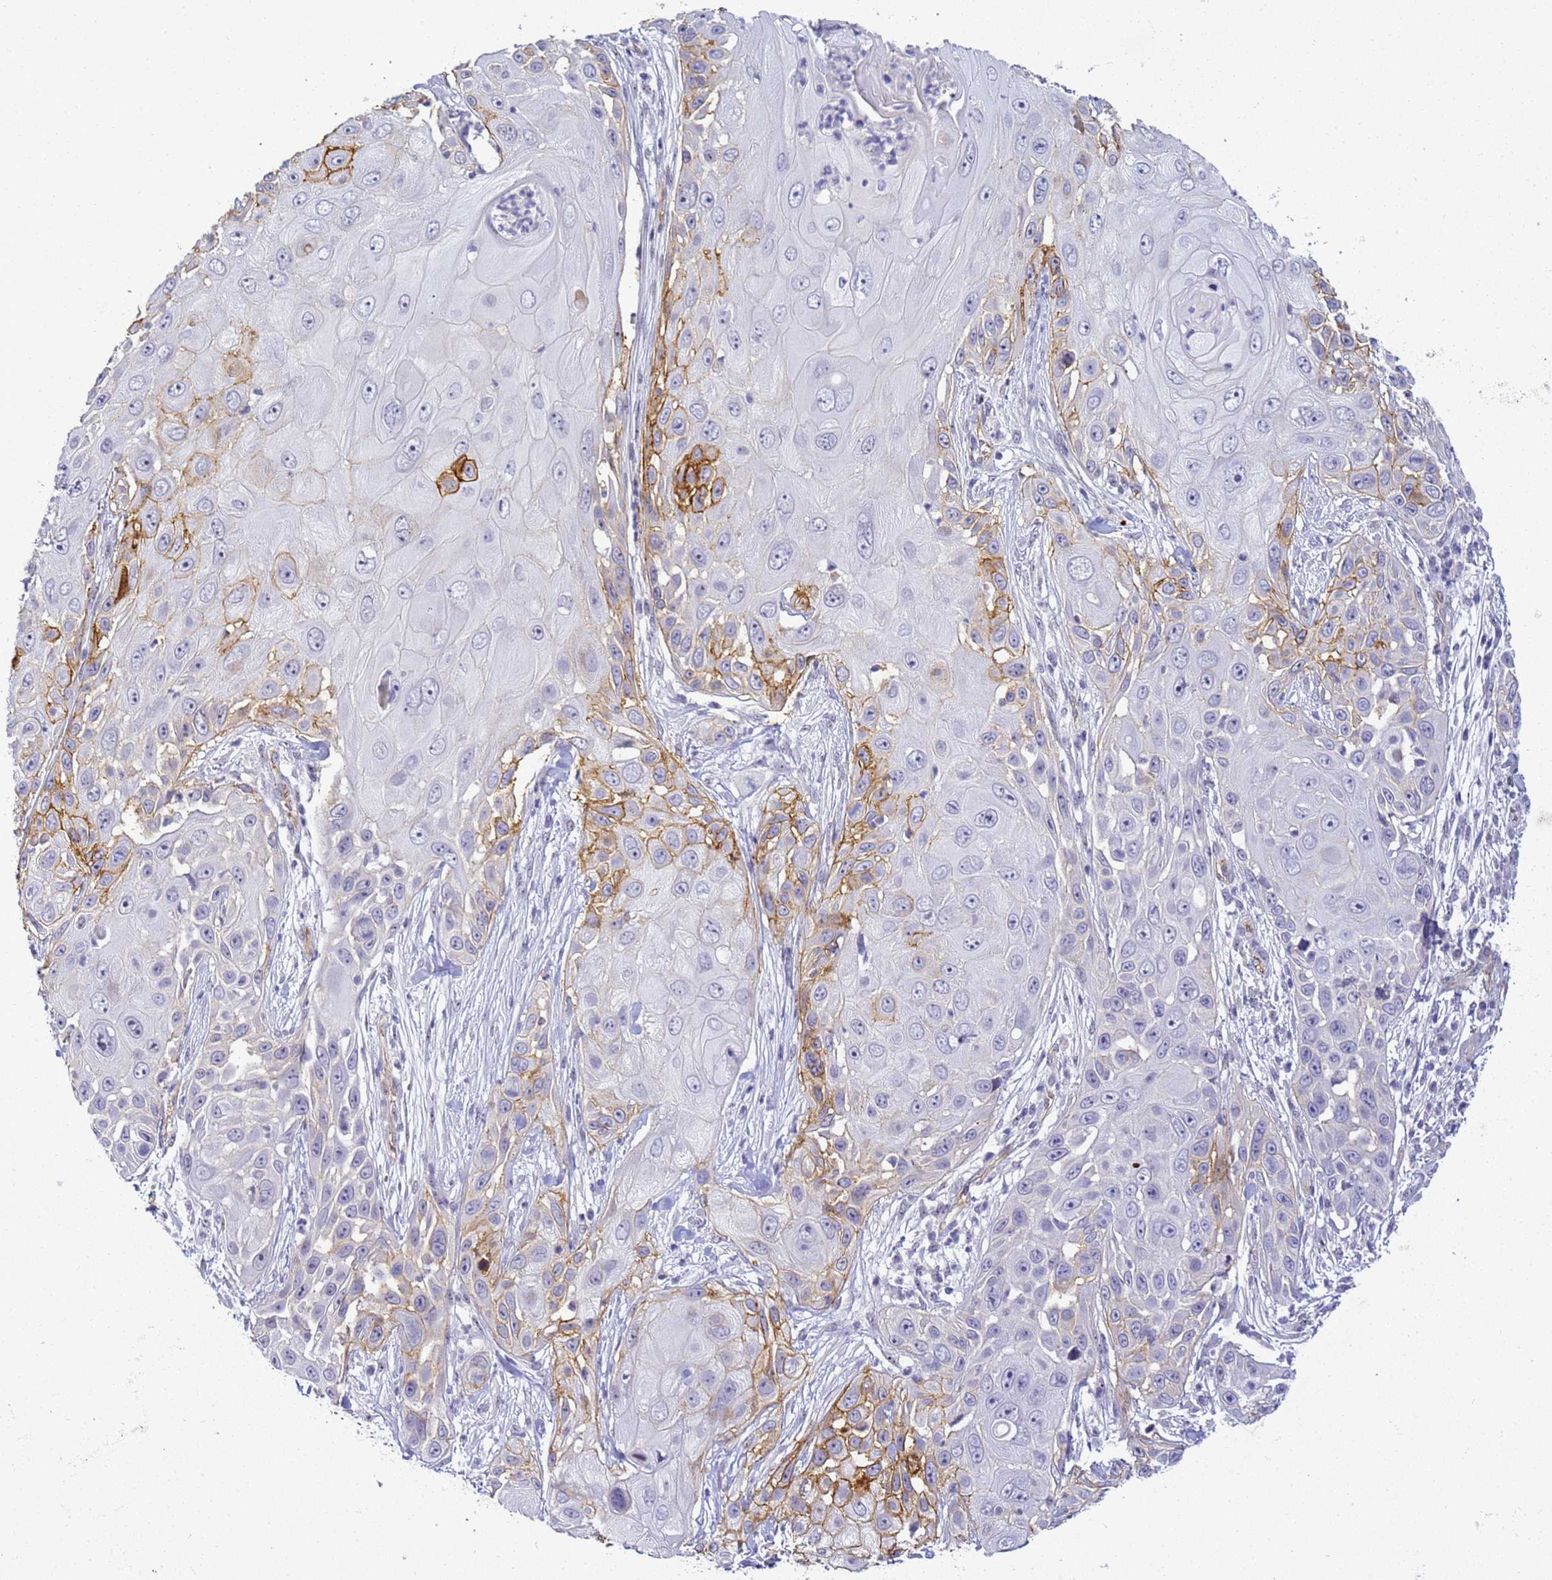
{"staining": {"intensity": "moderate", "quantity": "<25%", "location": "cytoplasmic/membranous"}, "tissue": "skin cancer", "cell_type": "Tumor cells", "image_type": "cancer", "snomed": [{"axis": "morphology", "description": "Squamous cell carcinoma, NOS"}, {"axis": "topography", "description": "Skin"}], "caption": "Immunohistochemical staining of human skin cancer reveals moderate cytoplasmic/membranous protein positivity in about <25% of tumor cells.", "gene": "GON4L", "patient": {"sex": "female", "age": 44}}